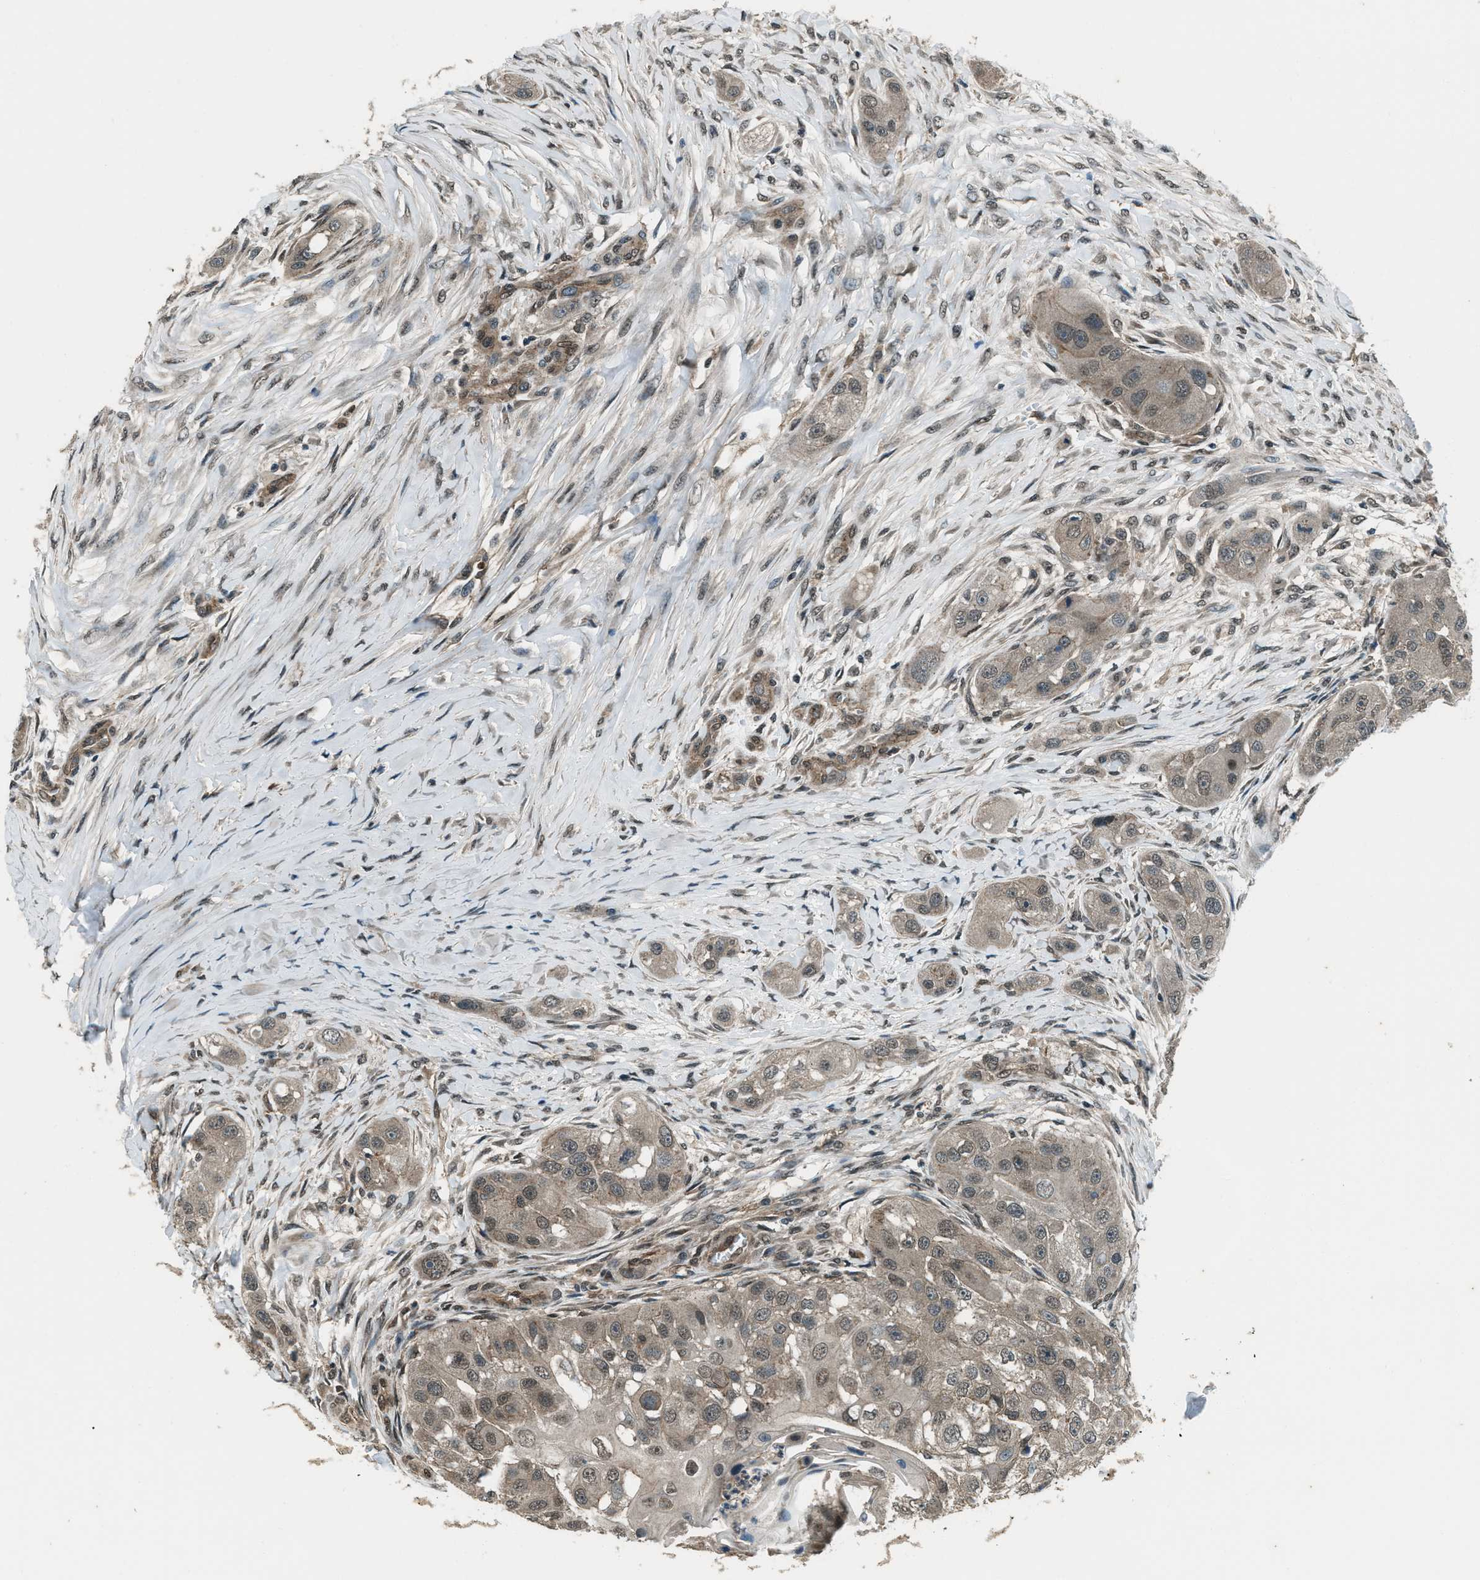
{"staining": {"intensity": "weak", "quantity": ">75%", "location": "cytoplasmic/membranous"}, "tissue": "head and neck cancer", "cell_type": "Tumor cells", "image_type": "cancer", "snomed": [{"axis": "morphology", "description": "Normal tissue, NOS"}, {"axis": "morphology", "description": "Squamous cell carcinoma, NOS"}, {"axis": "topography", "description": "Skeletal muscle"}, {"axis": "topography", "description": "Head-Neck"}], "caption": "A low amount of weak cytoplasmic/membranous positivity is appreciated in about >75% of tumor cells in squamous cell carcinoma (head and neck) tissue.", "gene": "SVIL", "patient": {"sex": "male", "age": 51}}